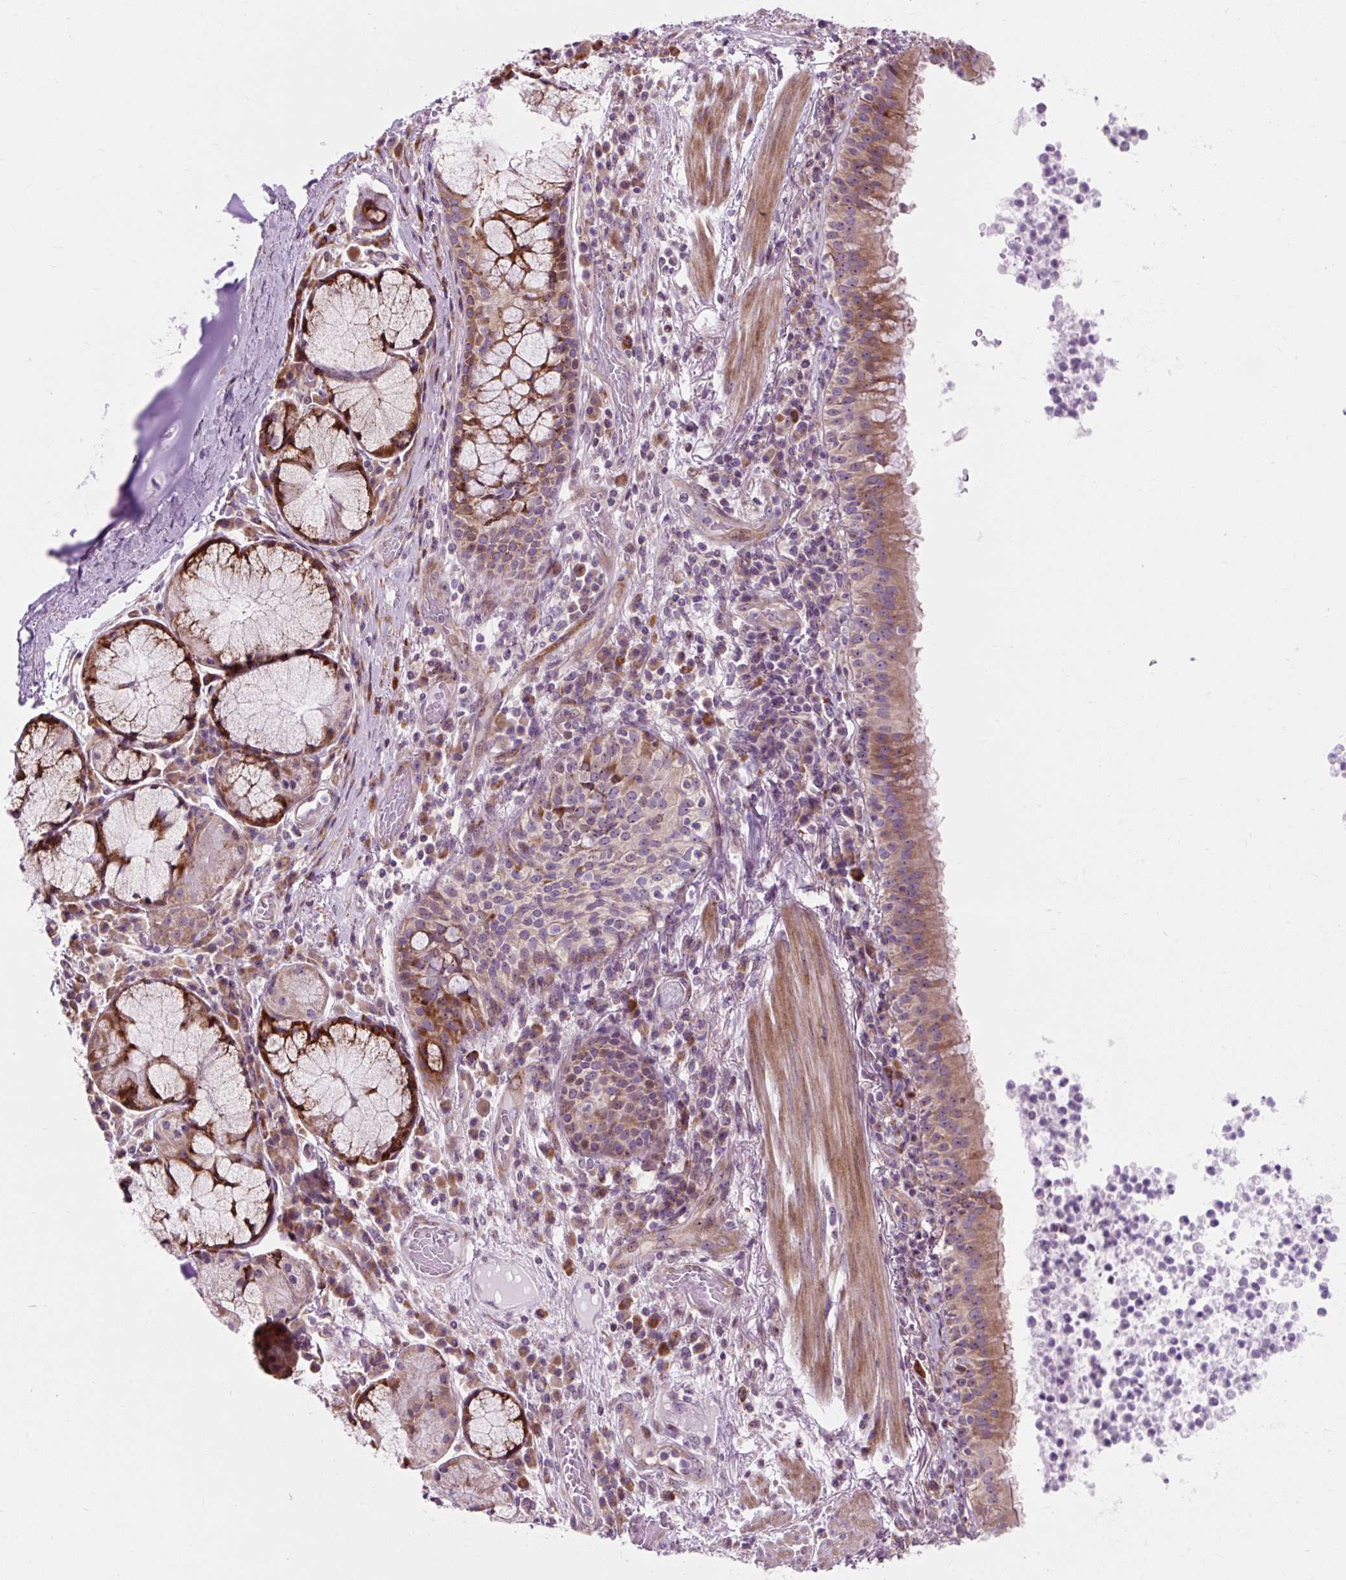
{"staining": {"intensity": "strong", "quantity": ">75%", "location": "cytoplasmic/membranous"}, "tissue": "bronchus", "cell_type": "Respiratory epithelial cells", "image_type": "normal", "snomed": [{"axis": "morphology", "description": "Normal tissue, NOS"}, {"axis": "topography", "description": "Cartilage tissue"}, {"axis": "topography", "description": "Bronchus"}], "caption": "High-power microscopy captured an immunohistochemistry histopathology image of normal bronchus, revealing strong cytoplasmic/membranous positivity in about >75% of respiratory epithelial cells.", "gene": "CISD3", "patient": {"sex": "male", "age": 56}}